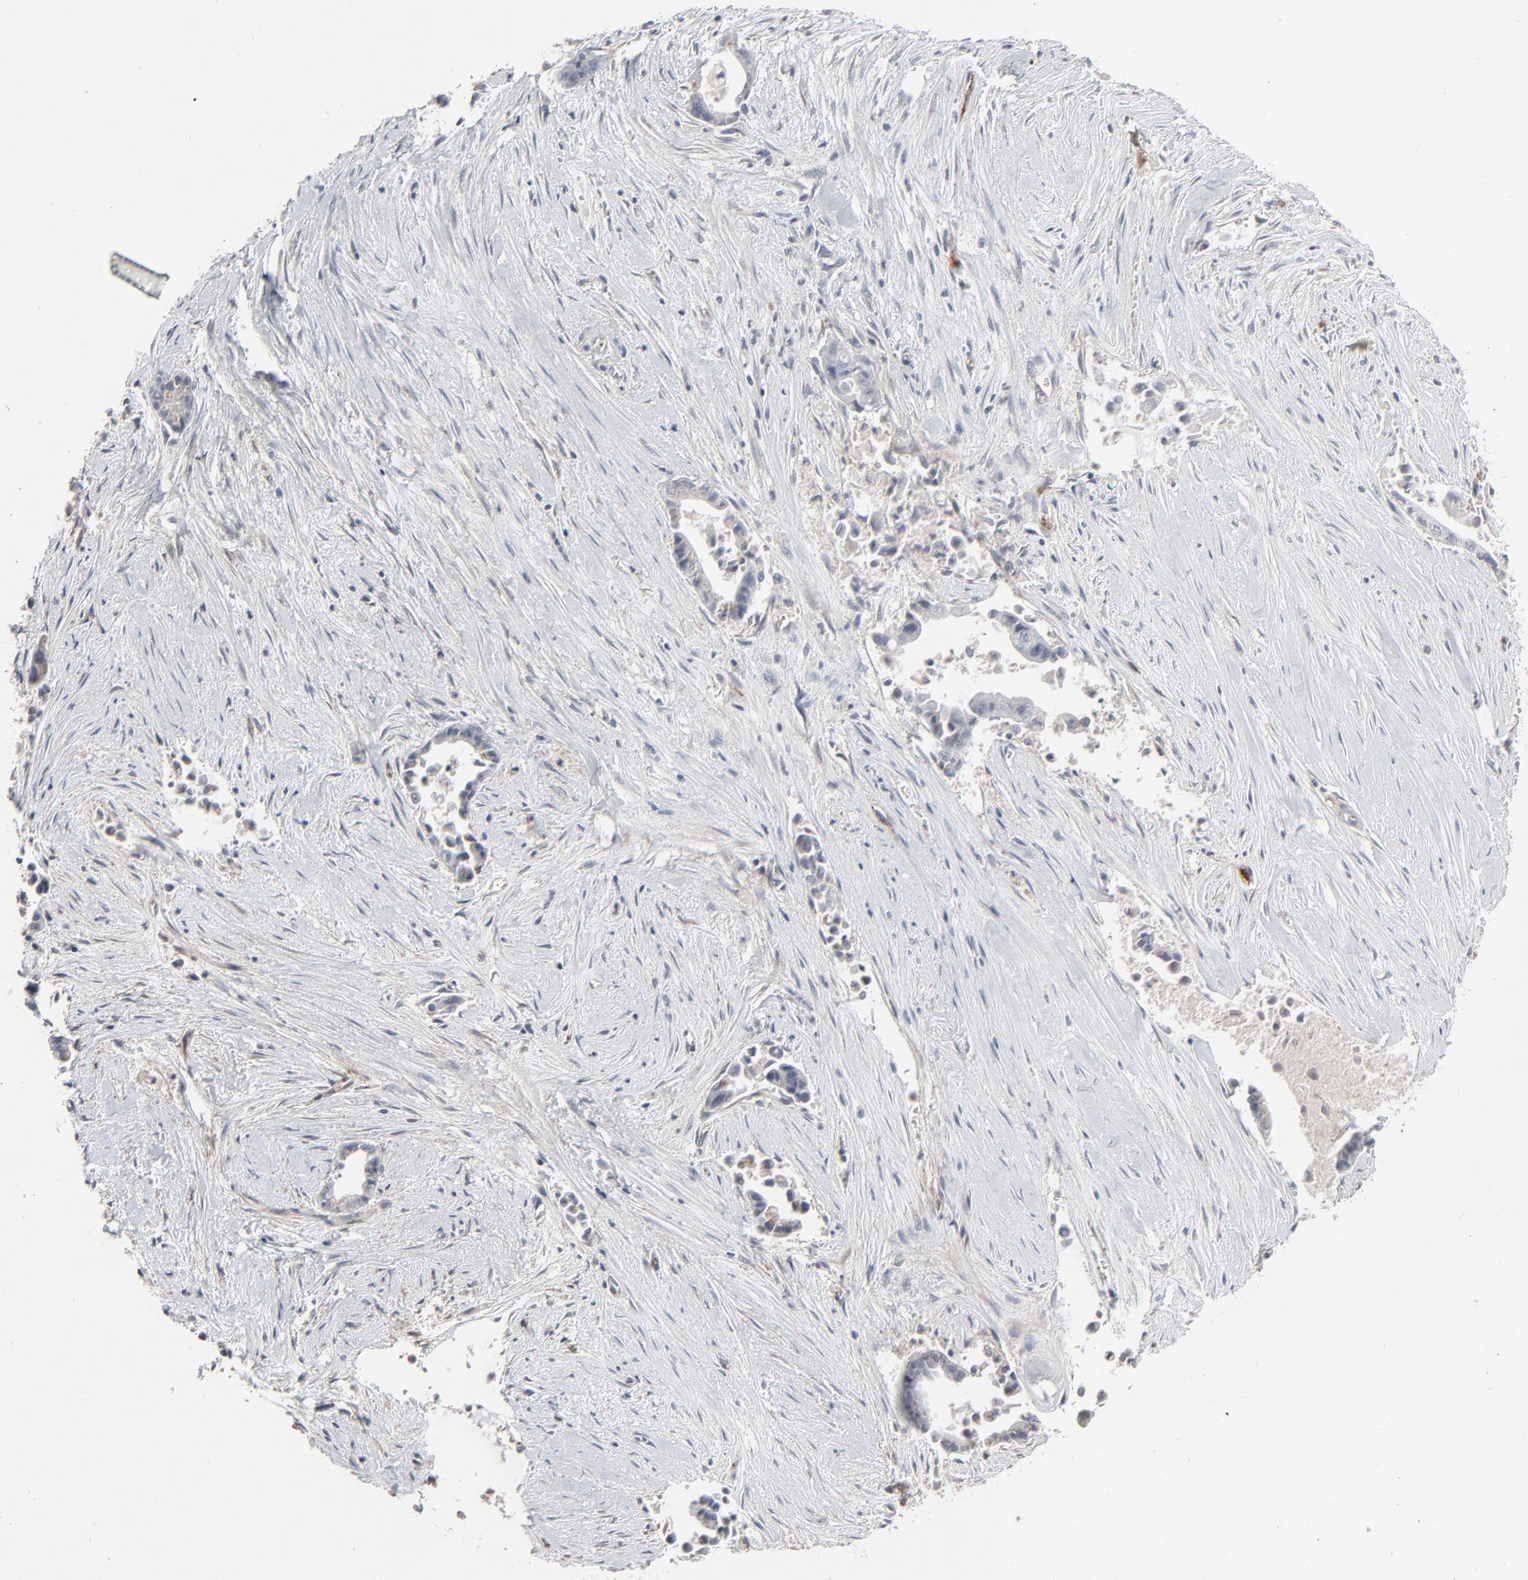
{"staining": {"intensity": "negative", "quantity": "none", "location": "none"}, "tissue": "liver cancer", "cell_type": "Tumor cells", "image_type": "cancer", "snomed": [{"axis": "morphology", "description": "Cholangiocarcinoma"}, {"axis": "topography", "description": "Liver"}], "caption": "Protein analysis of liver cancer (cholangiocarcinoma) exhibits no significant staining in tumor cells. (DAB (3,3'-diaminobenzidine) immunohistochemistry visualized using brightfield microscopy, high magnification).", "gene": "JAM3", "patient": {"sex": "female", "age": 55}}